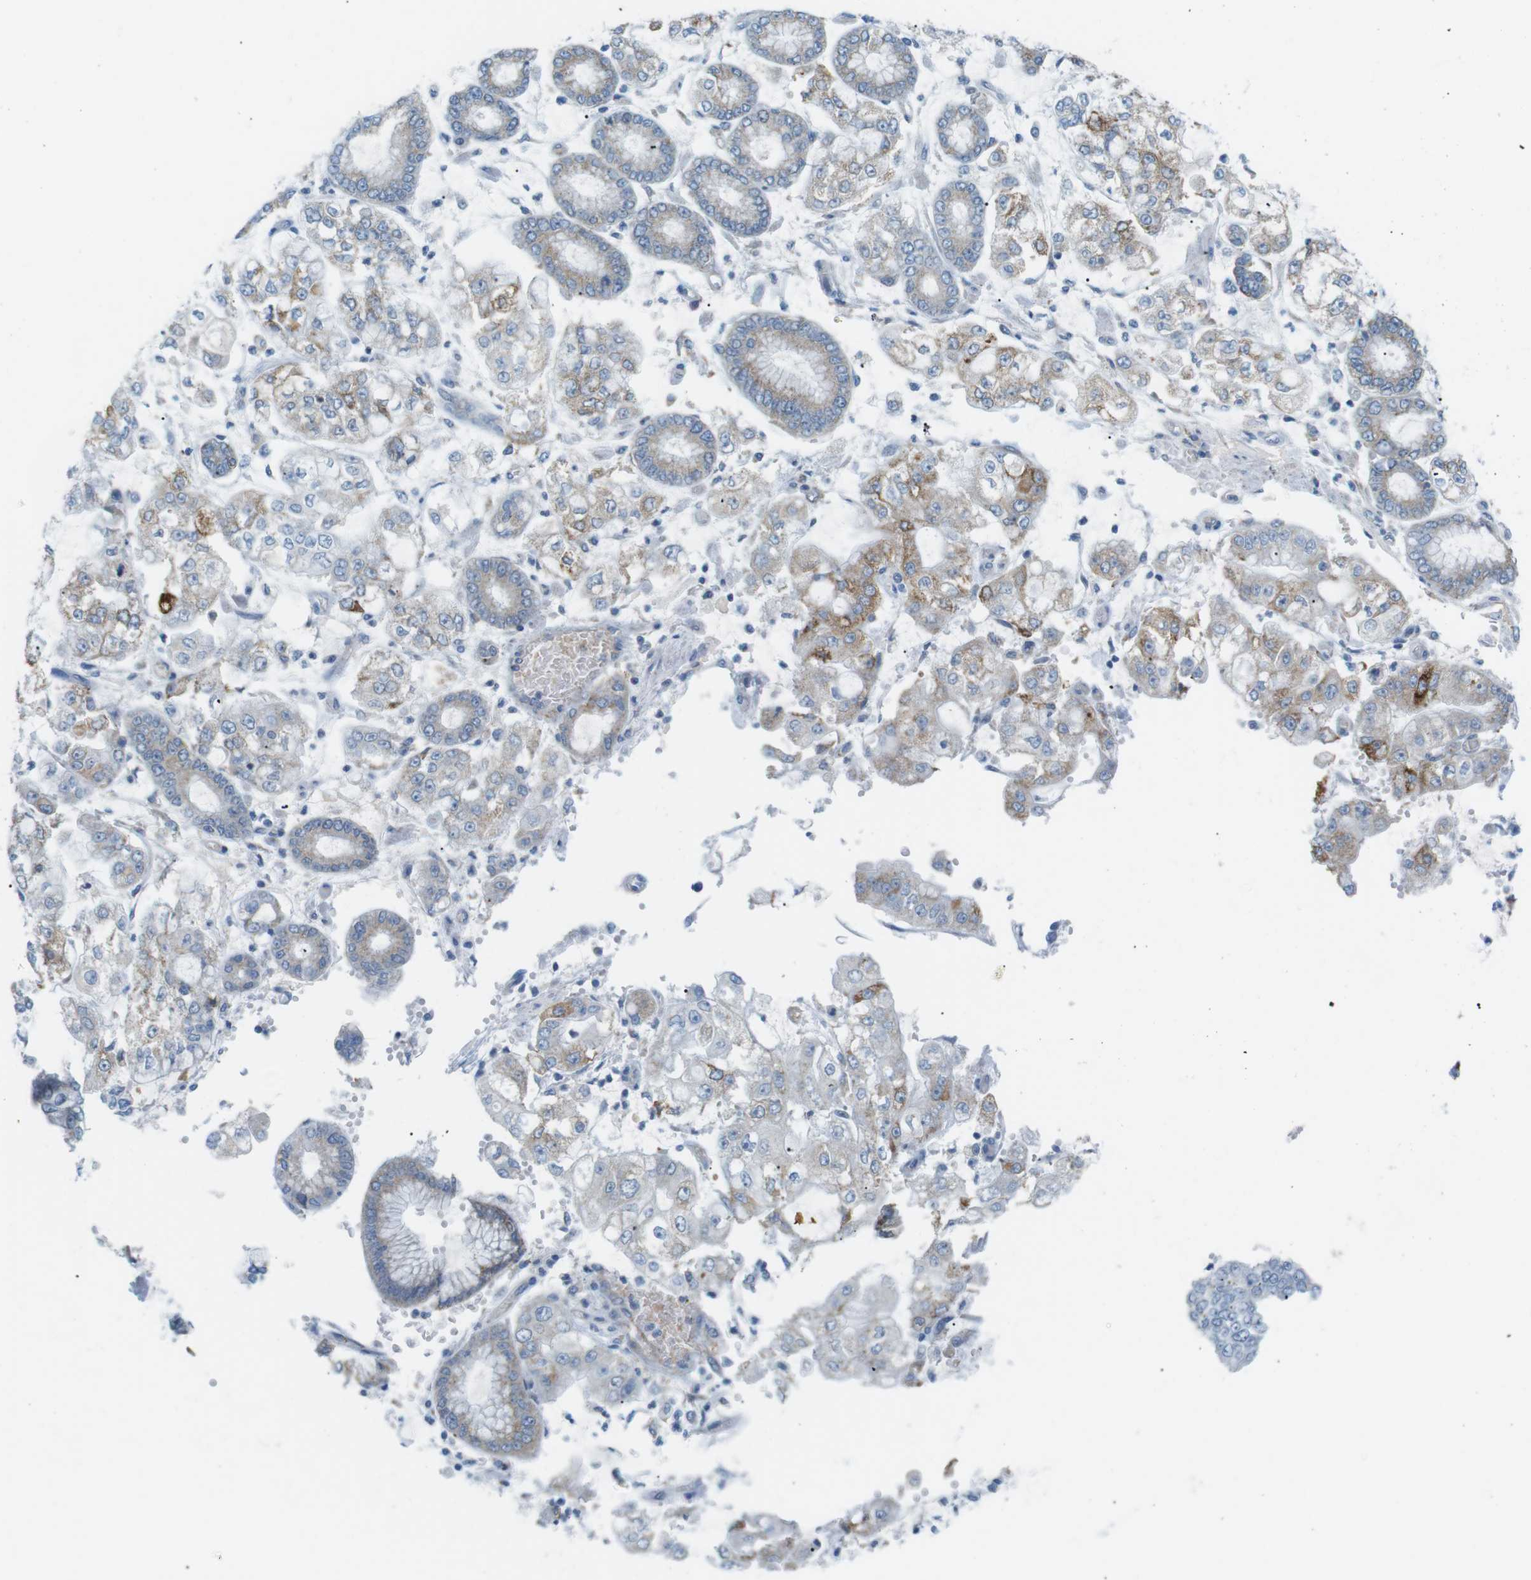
{"staining": {"intensity": "weak", "quantity": "25%-75%", "location": "cytoplasmic/membranous"}, "tissue": "stomach cancer", "cell_type": "Tumor cells", "image_type": "cancer", "snomed": [{"axis": "morphology", "description": "Adenocarcinoma, NOS"}, {"axis": "topography", "description": "Stomach"}], "caption": "An image of adenocarcinoma (stomach) stained for a protein displays weak cytoplasmic/membranous brown staining in tumor cells.", "gene": "VAMP1", "patient": {"sex": "male", "age": 76}}